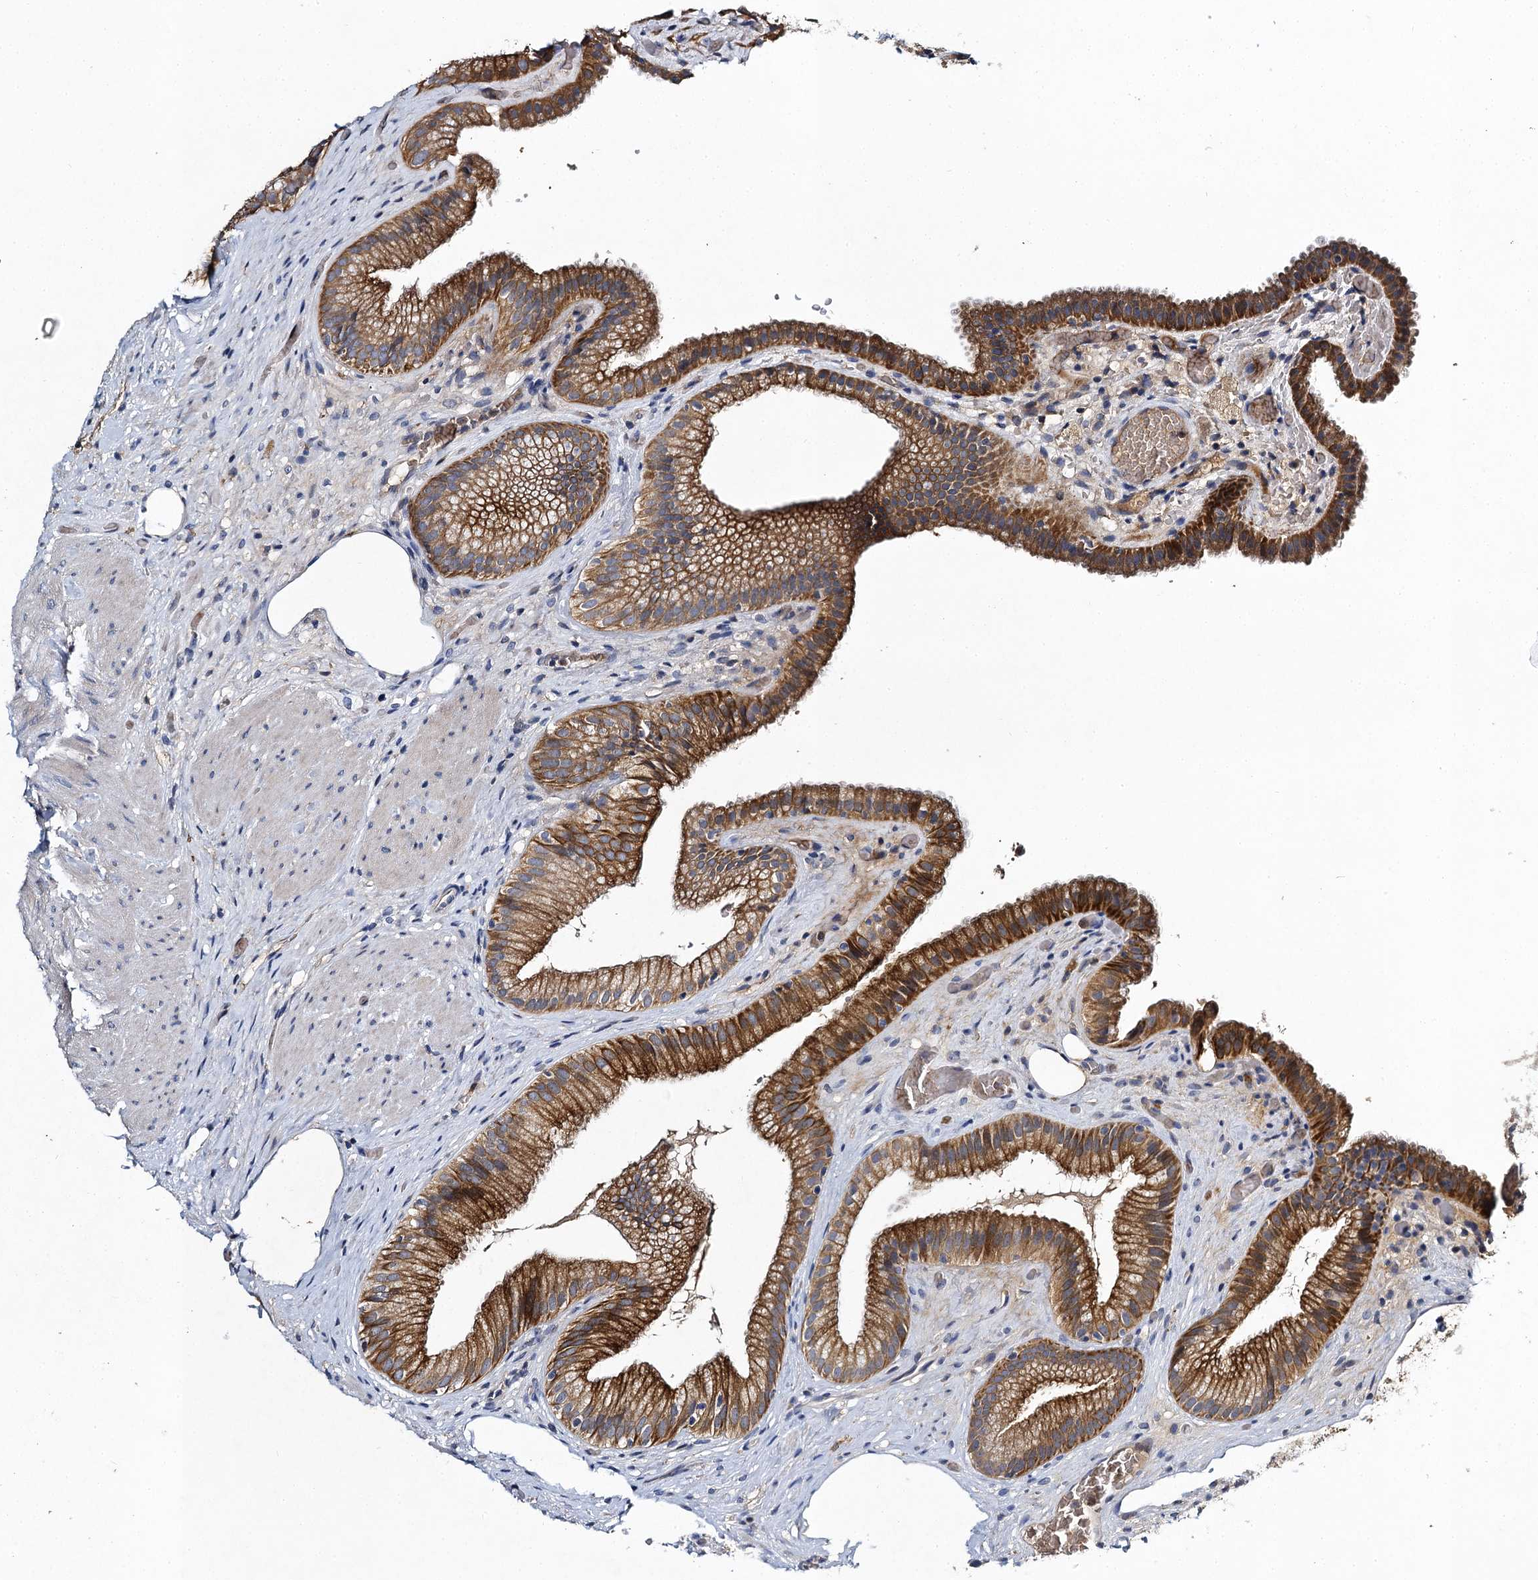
{"staining": {"intensity": "moderate", "quantity": ">75%", "location": "cytoplasmic/membranous"}, "tissue": "gallbladder", "cell_type": "Glandular cells", "image_type": "normal", "snomed": [{"axis": "morphology", "description": "Normal tissue, NOS"}, {"axis": "morphology", "description": "Inflammation, NOS"}, {"axis": "topography", "description": "Gallbladder"}], "caption": "Approximately >75% of glandular cells in normal gallbladder demonstrate moderate cytoplasmic/membranous protein positivity as visualized by brown immunohistochemical staining.", "gene": "SLC11A2", "patient": {"sex": "male", "age": 51}}